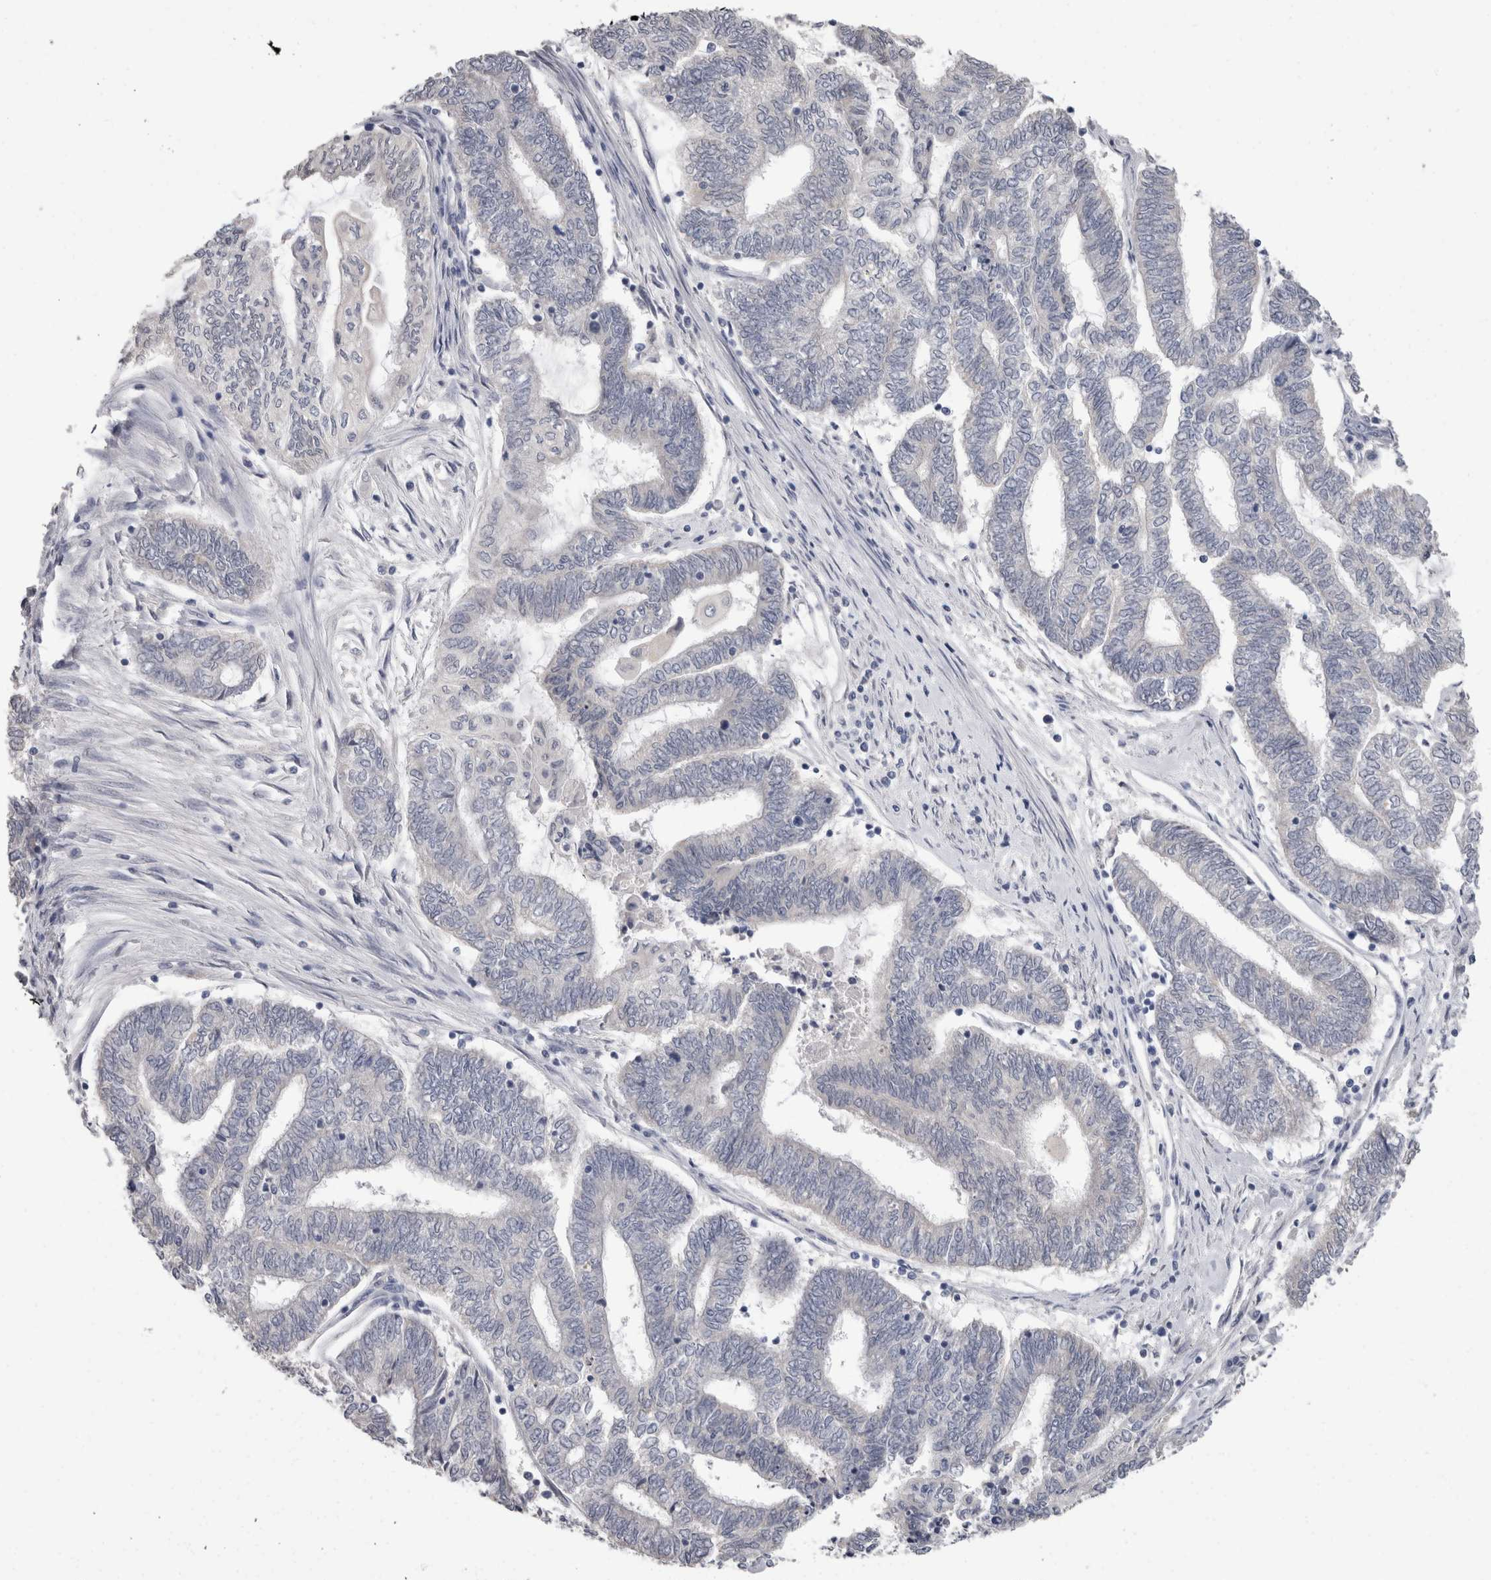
{"staining": {"intensity": "negative", "quantity": "none", "location": "none"}, "tissue": "endometrial cancer", "cell_type": "Tumor cells", "image_type": "cancer", "snomed": [{"axis": "morphology", "description": "Adenocarcinoma, NOS"}, {"axis": "topography", "description": "Uterus"}, {"axis": "topography", "description": "Endometrium"}], "caption": "Histopathology image shows no protein positivity in tumor cells of endometrial adenocarcinoma tissue.", "gene": "FHOD3", "patient": {"sex": "female", "age": 70}}